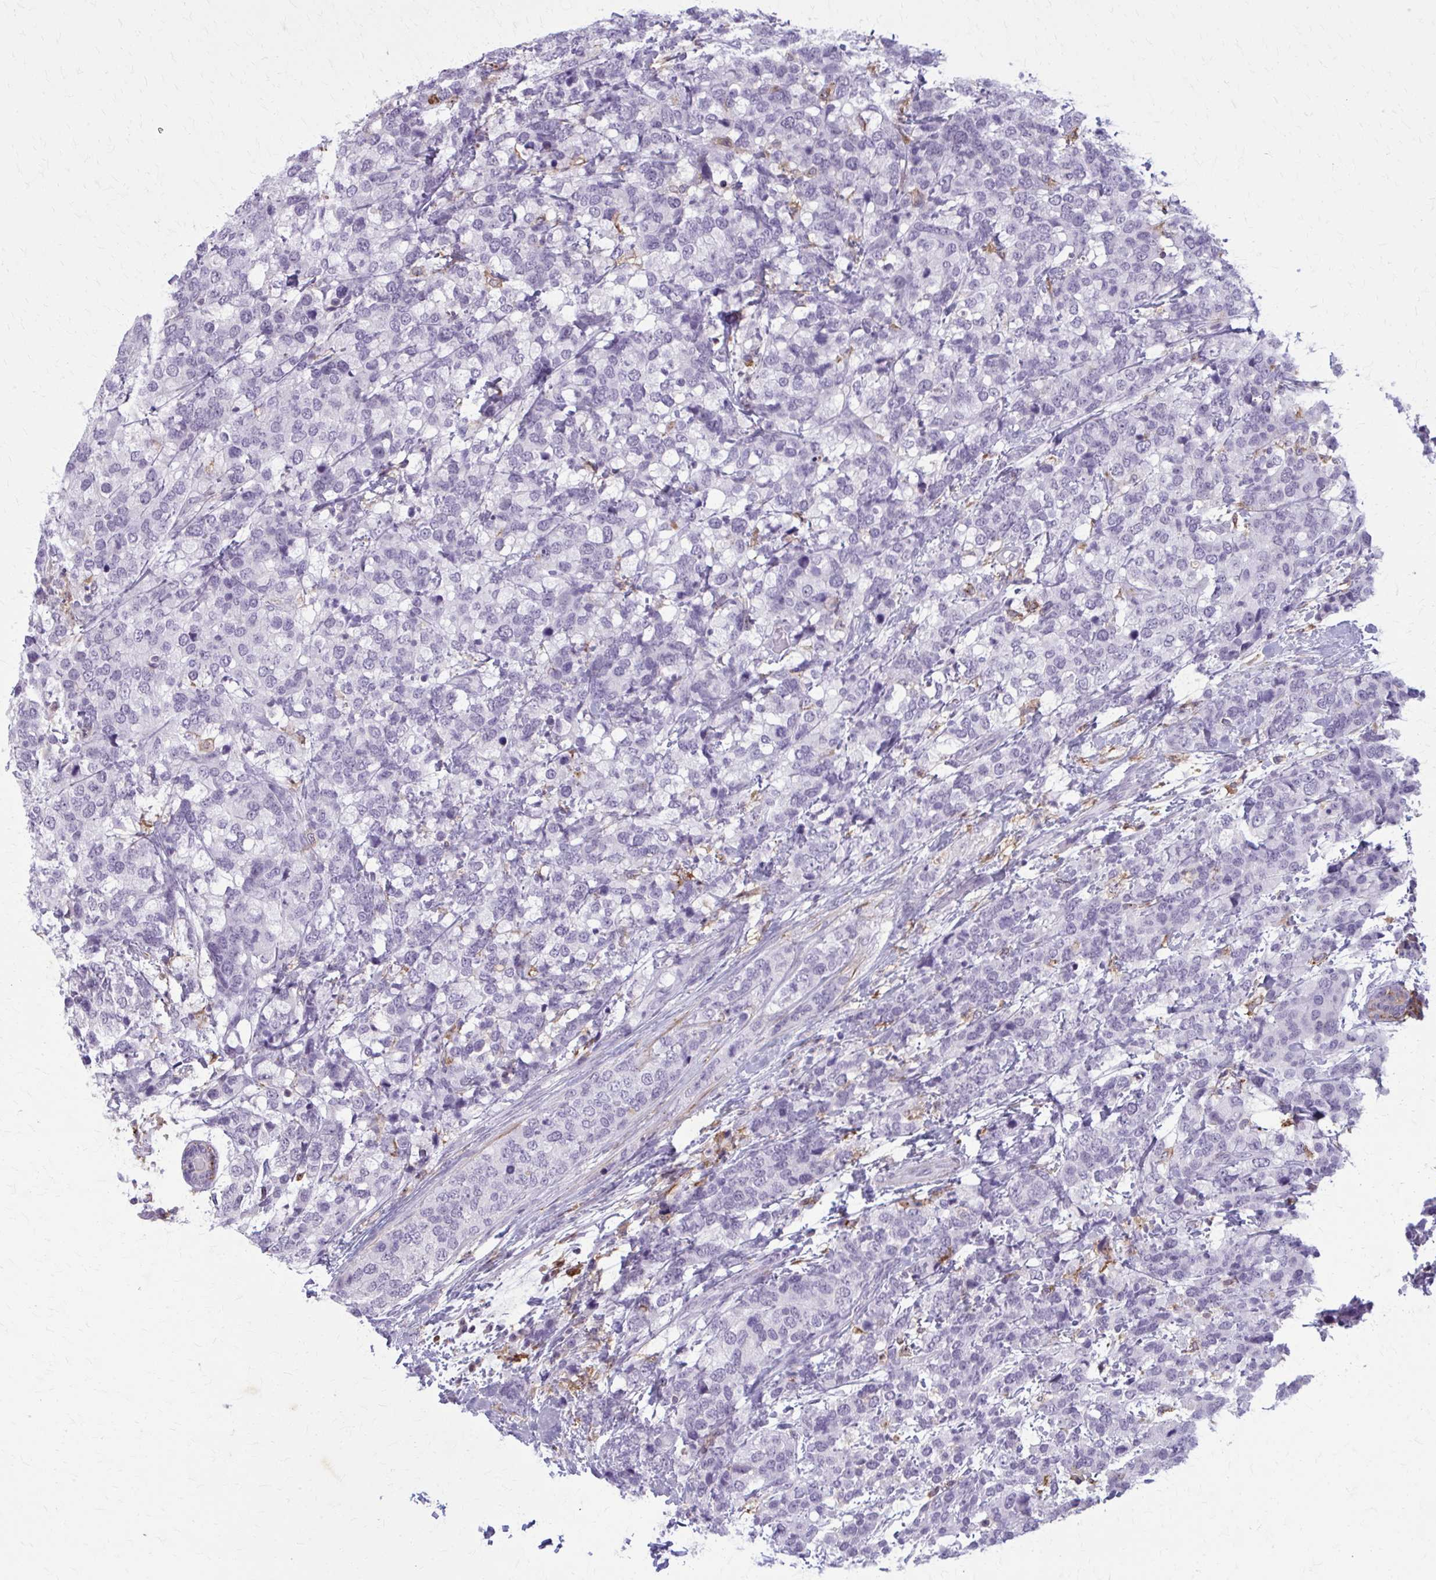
{"staining": {"intensity": "negative", "quantity": "none", "location": "none"}, "tissue": "breast cancer", "cell_type": "Tumor cells", "image_type": "cancer", "snomed": [{"axis": "morphology", "description": "Lobular carcinoma"}, {"axis": "topography", "description": "Breast"}], "caption": "DAB immunohistochemical staining of human breast cancer exhibits no significant expression in tumor cells.", "gene": "CARD9", "patient": {"sex": "female", "age": 59}}